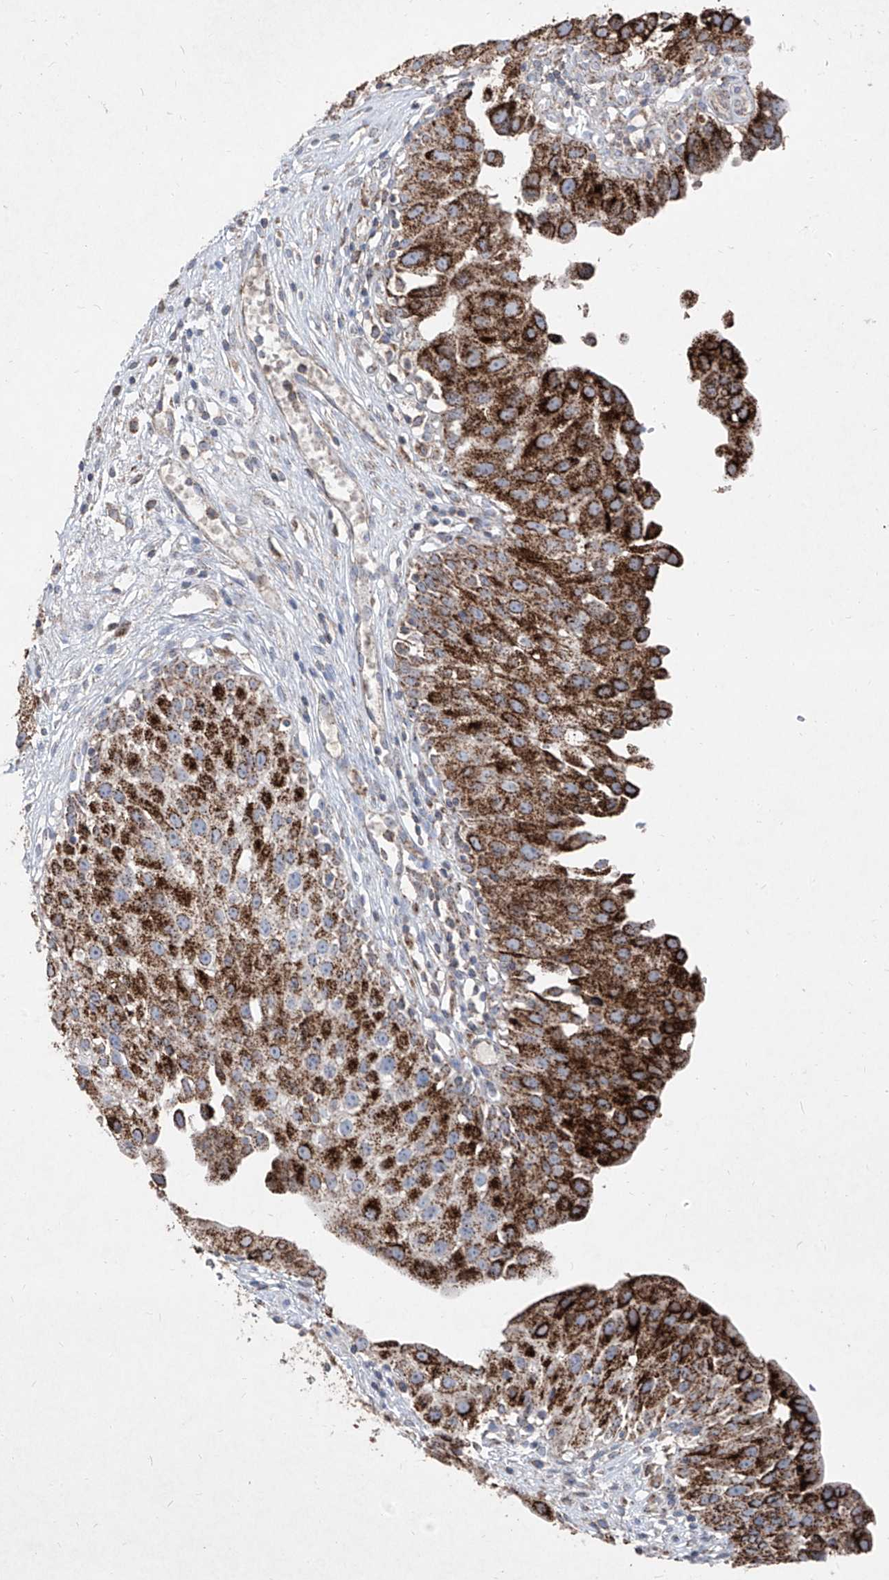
{"staining": {"intensity": "strong", "quantity": ">75%", "location": "cytoplasmic/membranous"}, "tissue": "urinary bladder", "cell_type": "Urothelial cells", "image_type": "normal", "snomed": [{"axis": "morphology", "description": "Normal tissue, NOS"}, {"axis": "topography", "description": "Urinary bladder"}], "caption": "The immunohistochemical stain shows strong cytoplasmic/membranous positivity in urothelial cells of normal urinary bladder. (brown staining indicates protein expression, while blue staining denotes nuclei).", "gene": "ABCD3", "patient": {"sex": "male", "age": 51}}